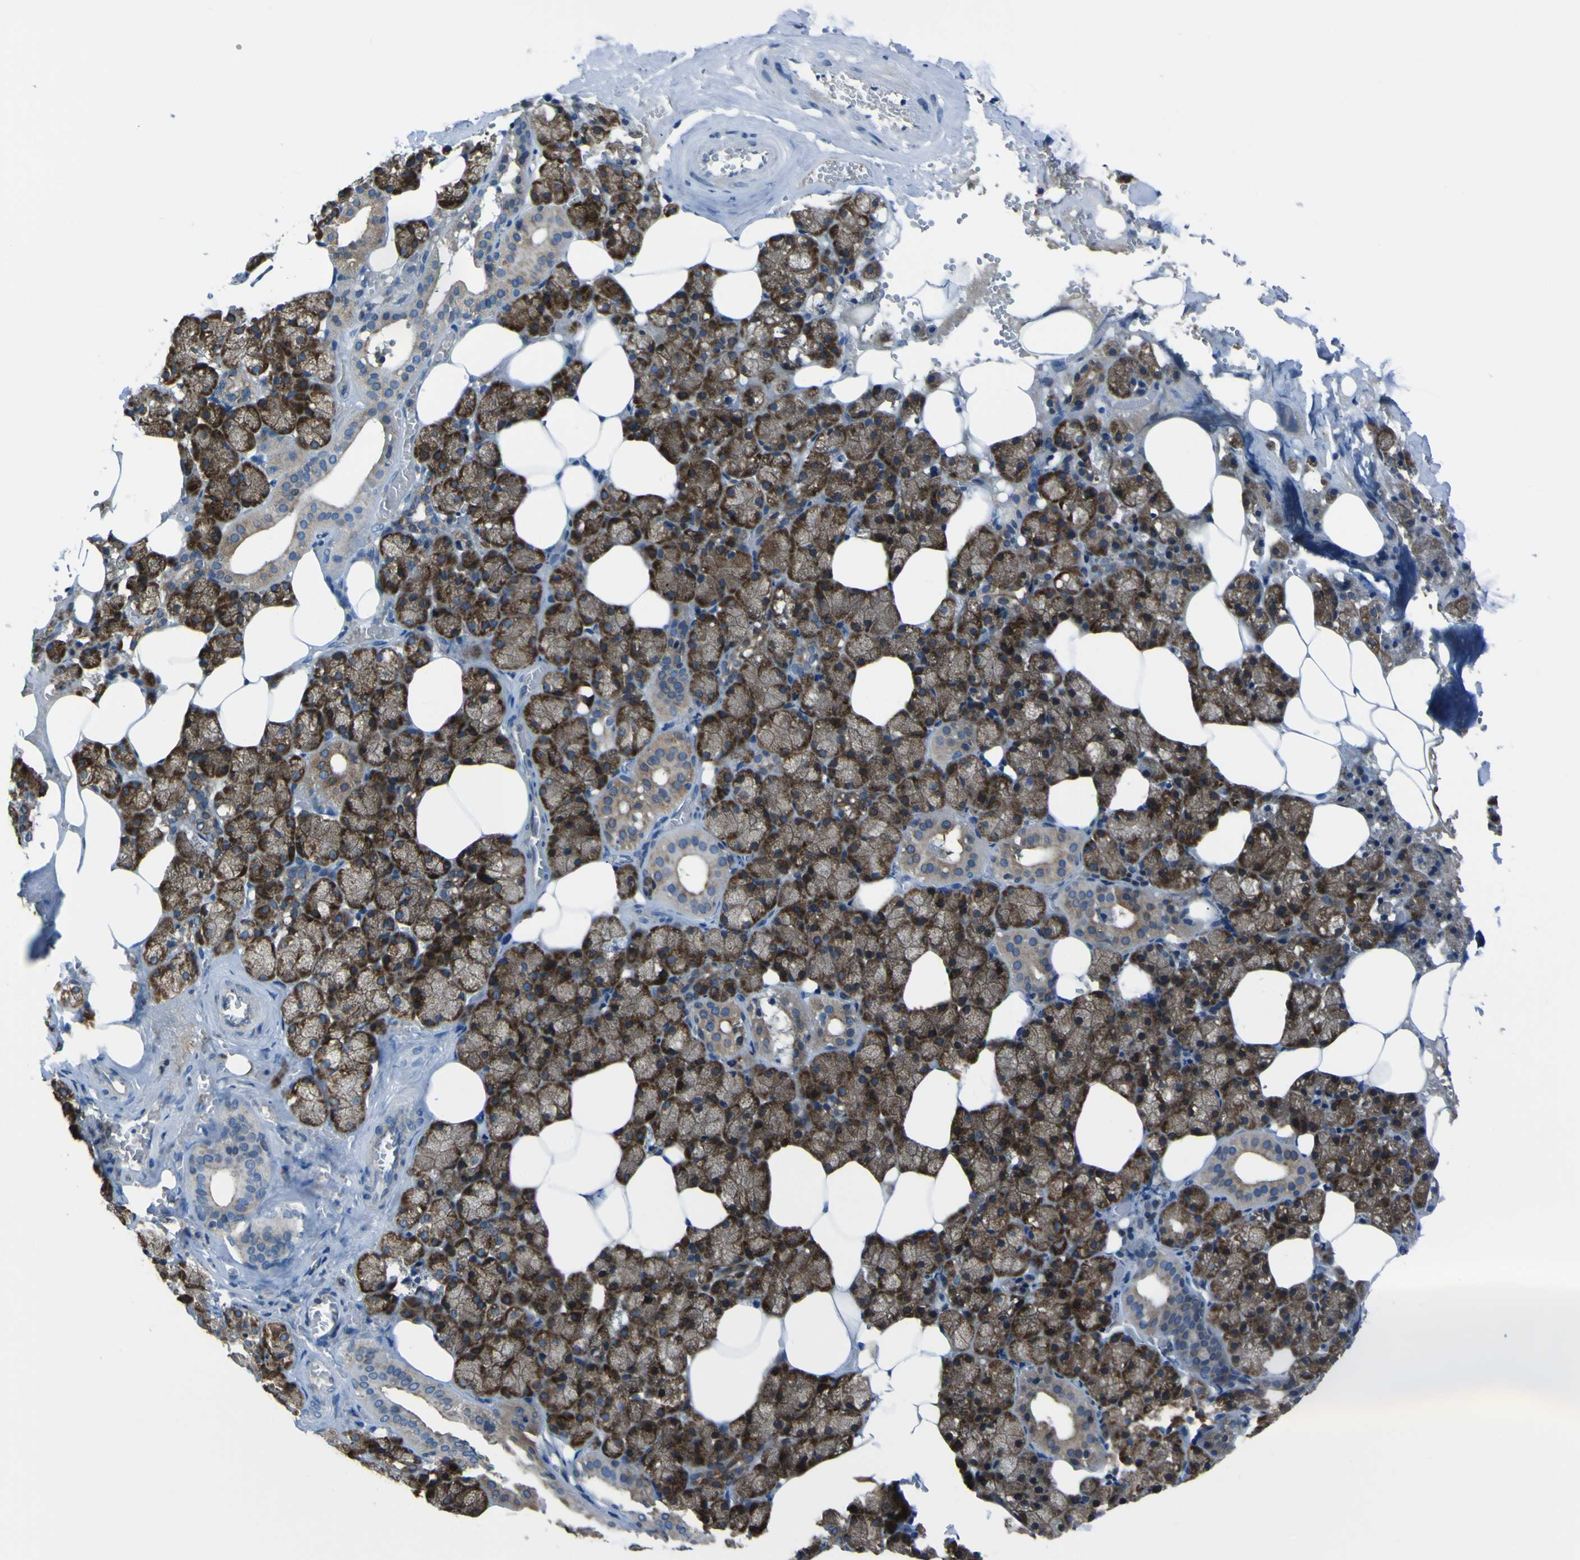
{"staining": {"intensity": "strong", "quantity": ">75%", "location": "cytoplasmic/membranous"}, "tissue": "salivary gland", "cell_type": "Glandular cells", "image_type": "normal", "snomed": [{"axis": "morphology", "description": "Normal tissue, NOS"}, {"axis": "topography", "description": "Salivary gland"}], "caption": "Salivary gland stained with DAB (3,3'-diaminobenzidine) immunohistochemistry displays high levels of strong cytoplasmic/membranous expression in approximately >75% of glandular cells.", "gene": "STIM1", "patient": {"sex": "male", "age": 62}}